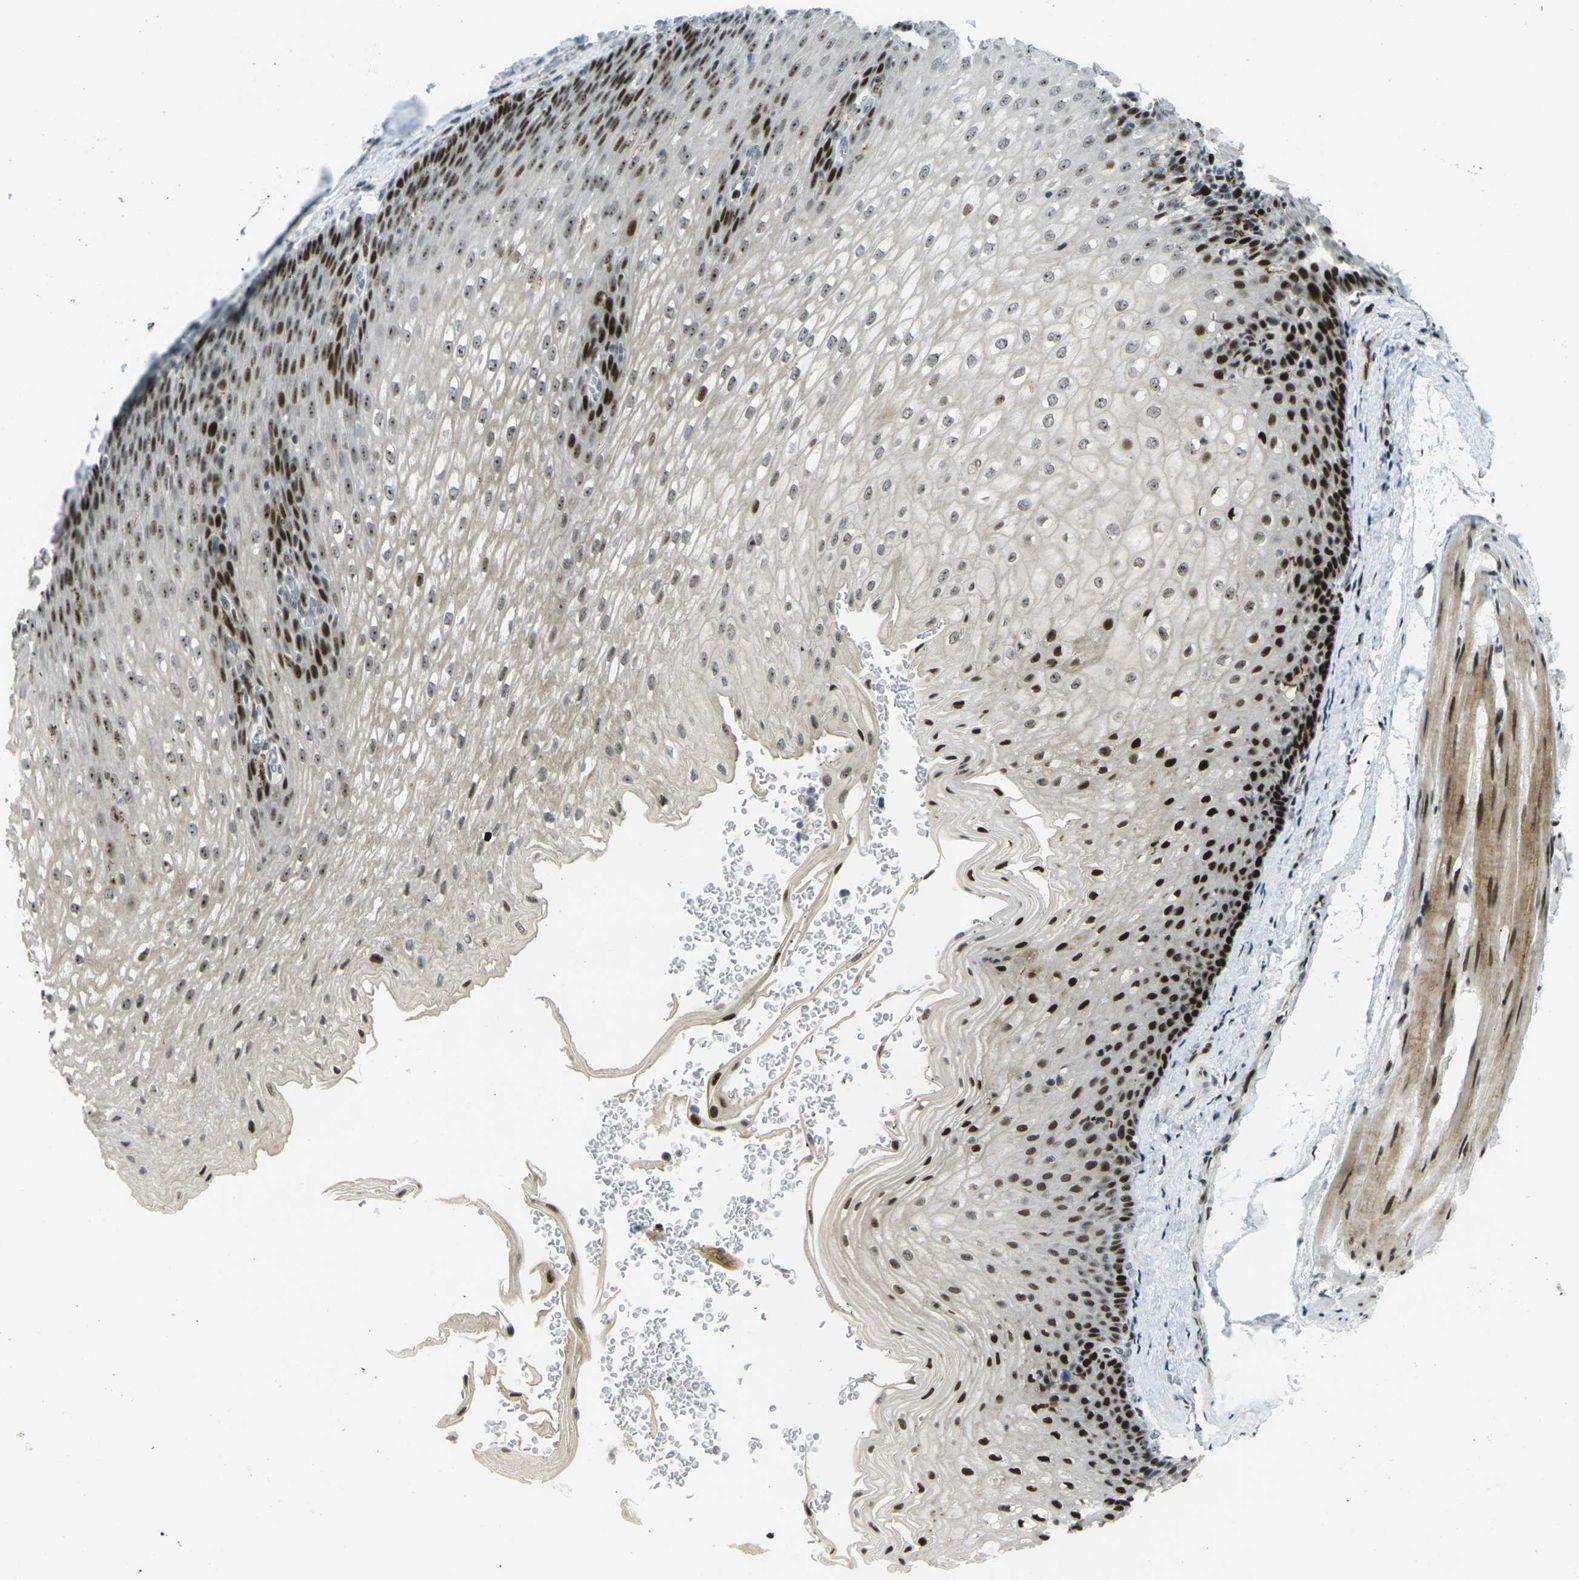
{"staining": {"intensity": "strong", "quantity": ">75%", "location": "nuclear"}, "tissue": "esophagus", "cell_type": "Squamous epithelial cells", "image_type": "normal", "snomed": [{"axis": "morphology", "description": "Normal tissue, NOS"}, {"axis": "topography", "description": "Esophagus"}], "caption": "Immunohistochemistry (DAB (3,3'-diaminobenzidine)) staining of unremarkable human esophagus demonstrates strong nuclear protein expression in approximately >75% of squamous epithelial cells.", "gene": "UBE2C", "patient": {"sex": "male", "age": 48}}